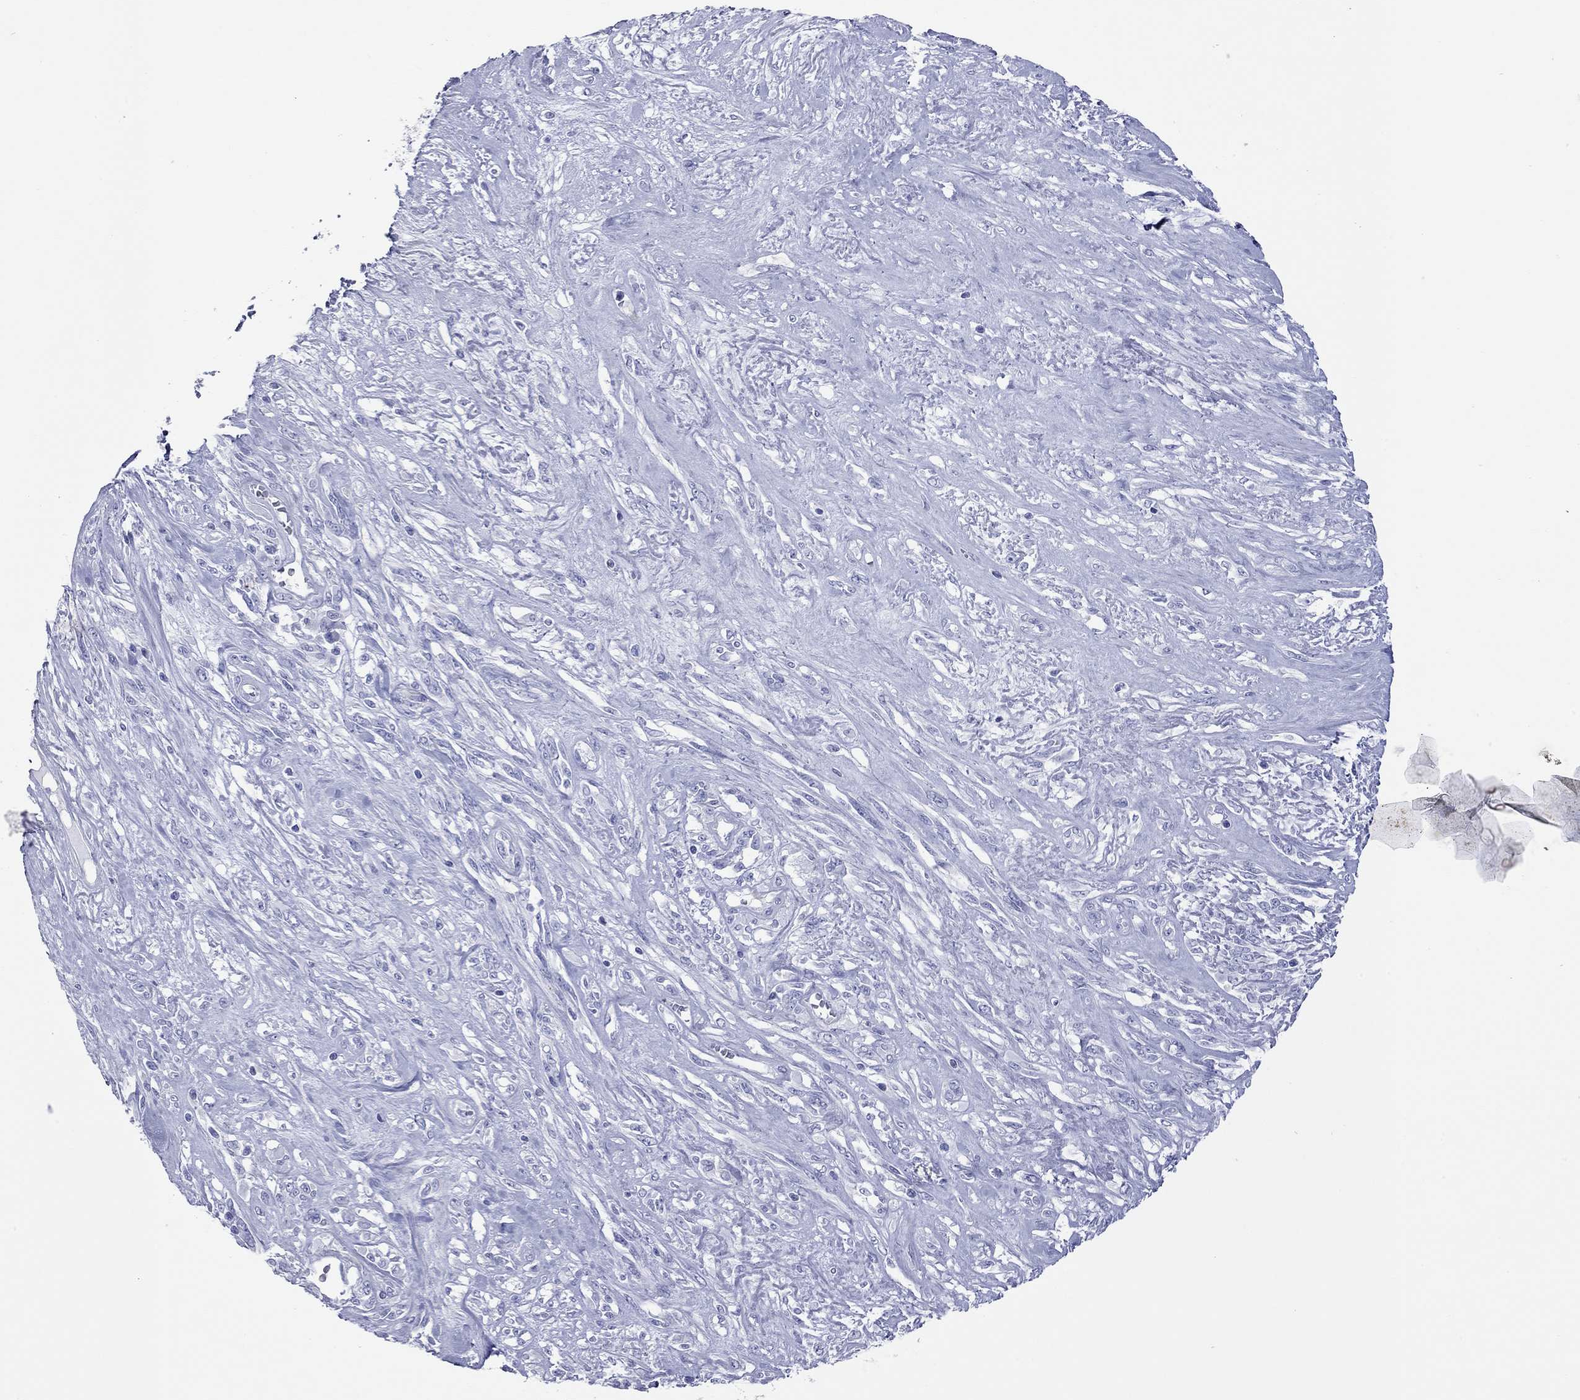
{"staining": {"intensity": "negative", "quantity": "none", "location": "none"}, "tissue": "melanoma", "cell_type": "Tumor cells", "image_type": "cancer", "snomed": [{"axis": "morphology", "description": "Malignant melanoma, NOS"}, {"axis": "topography", "description": "Skin"}], "caption": "The immunohistochemistry histopathology image has no significant staining in tumor cells of malignant melanoma tissue. Nuclei are stained in blue.", "gene": "VSIG10", "patient": {"sex": "female", "age": 91}}